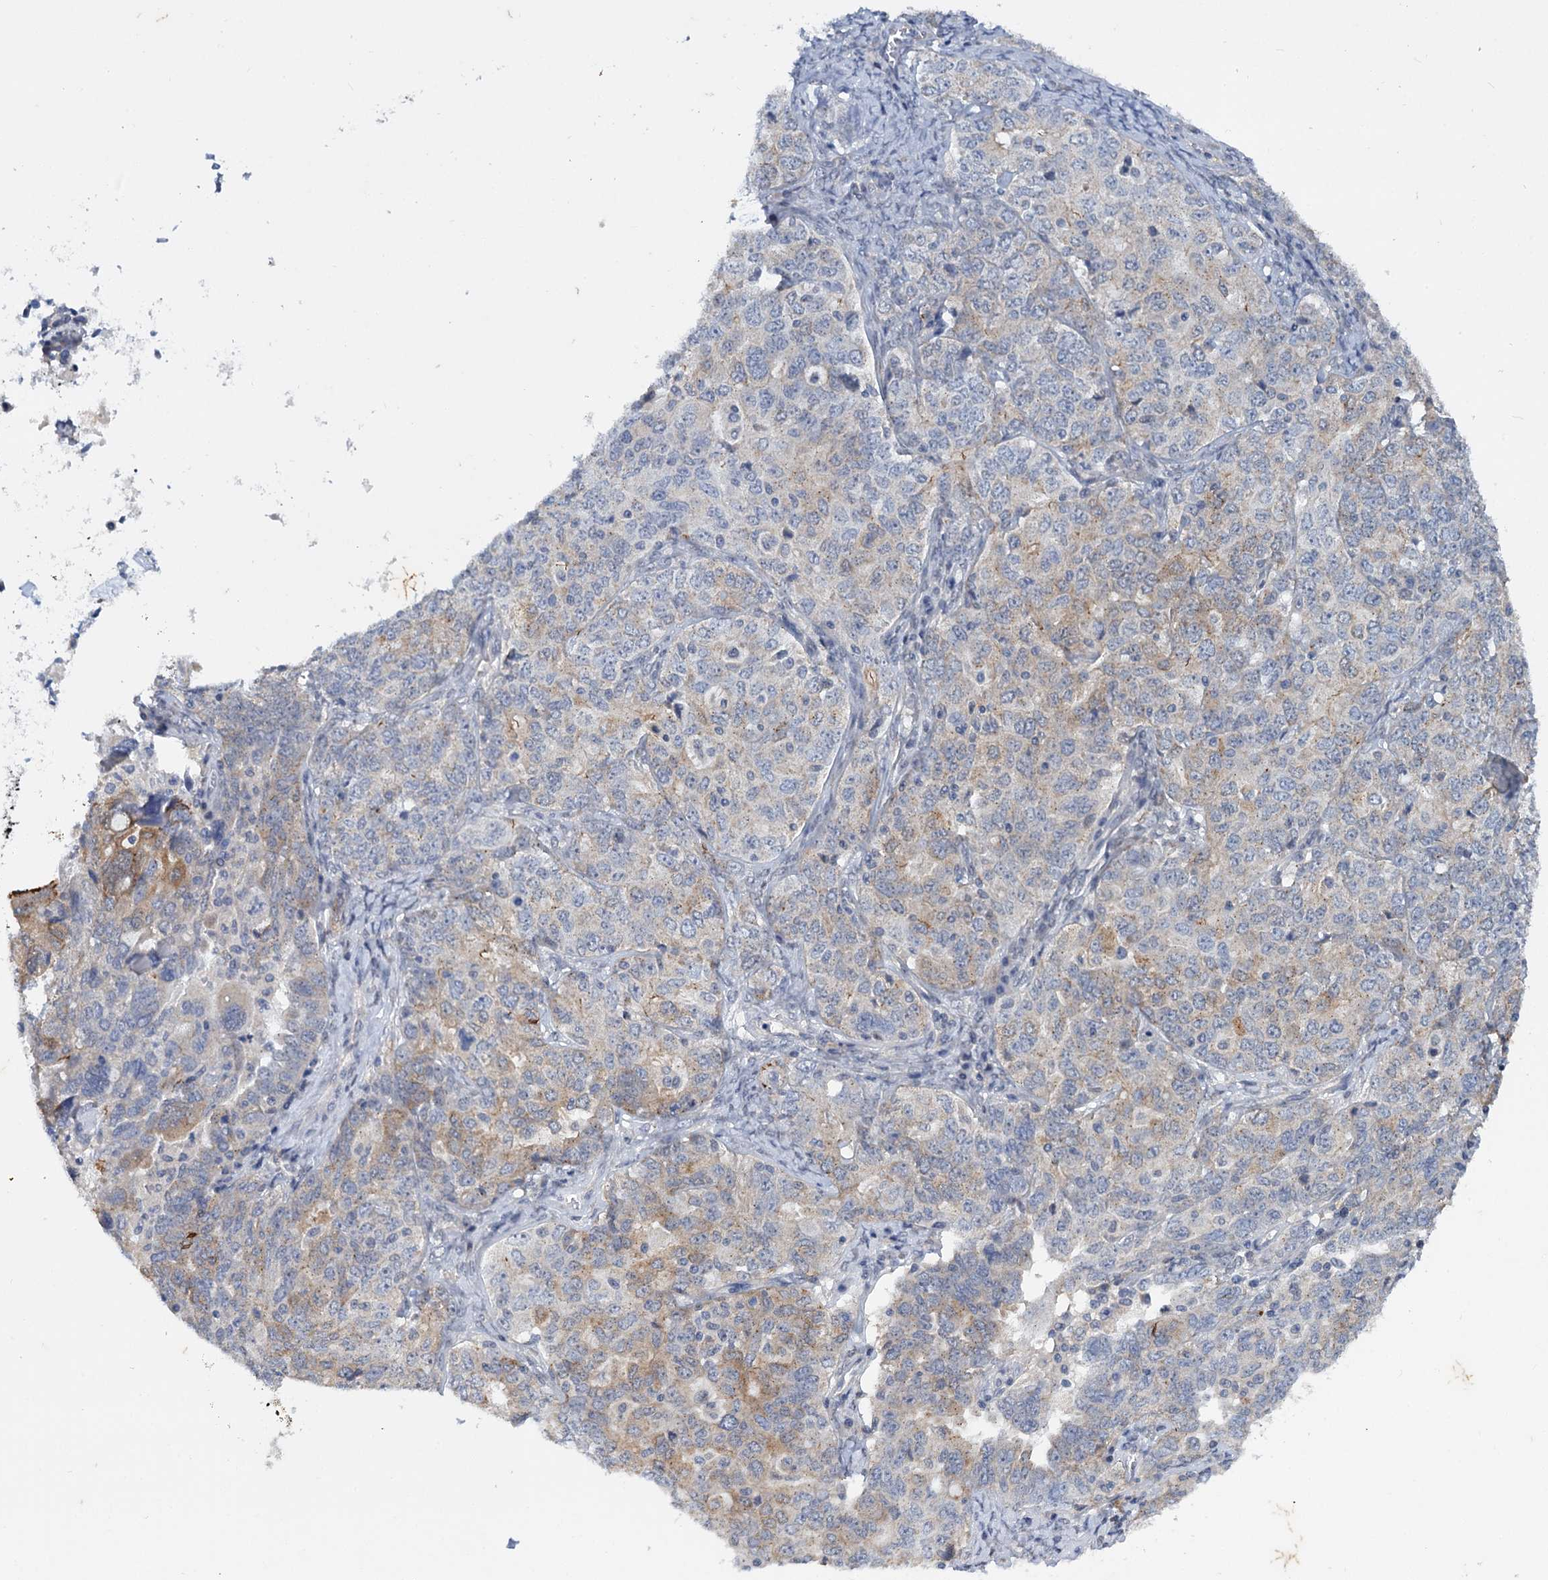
{"staining": {"intensity": "moderate", "quantity": "<25%", "location": "cytoplasmic/membranous"}, "tissue": "ovarian cancer", "cell_type": "Tumor cells", "image_type": "cancer", "snomed": [{"axis": "morphology", "description": "Carcinoma, endometroid"}, {"axis": "topography", "description": "Ovary"}], "caption": "Endometroid carcinoma (ovarian) stained for a protein (brown) displays moderate cytoplasmic/membranous positive positivity in about <25% of tumor cells.", "gene": "MID1IP1", "patient": {"sex": "female", "age": 62}}